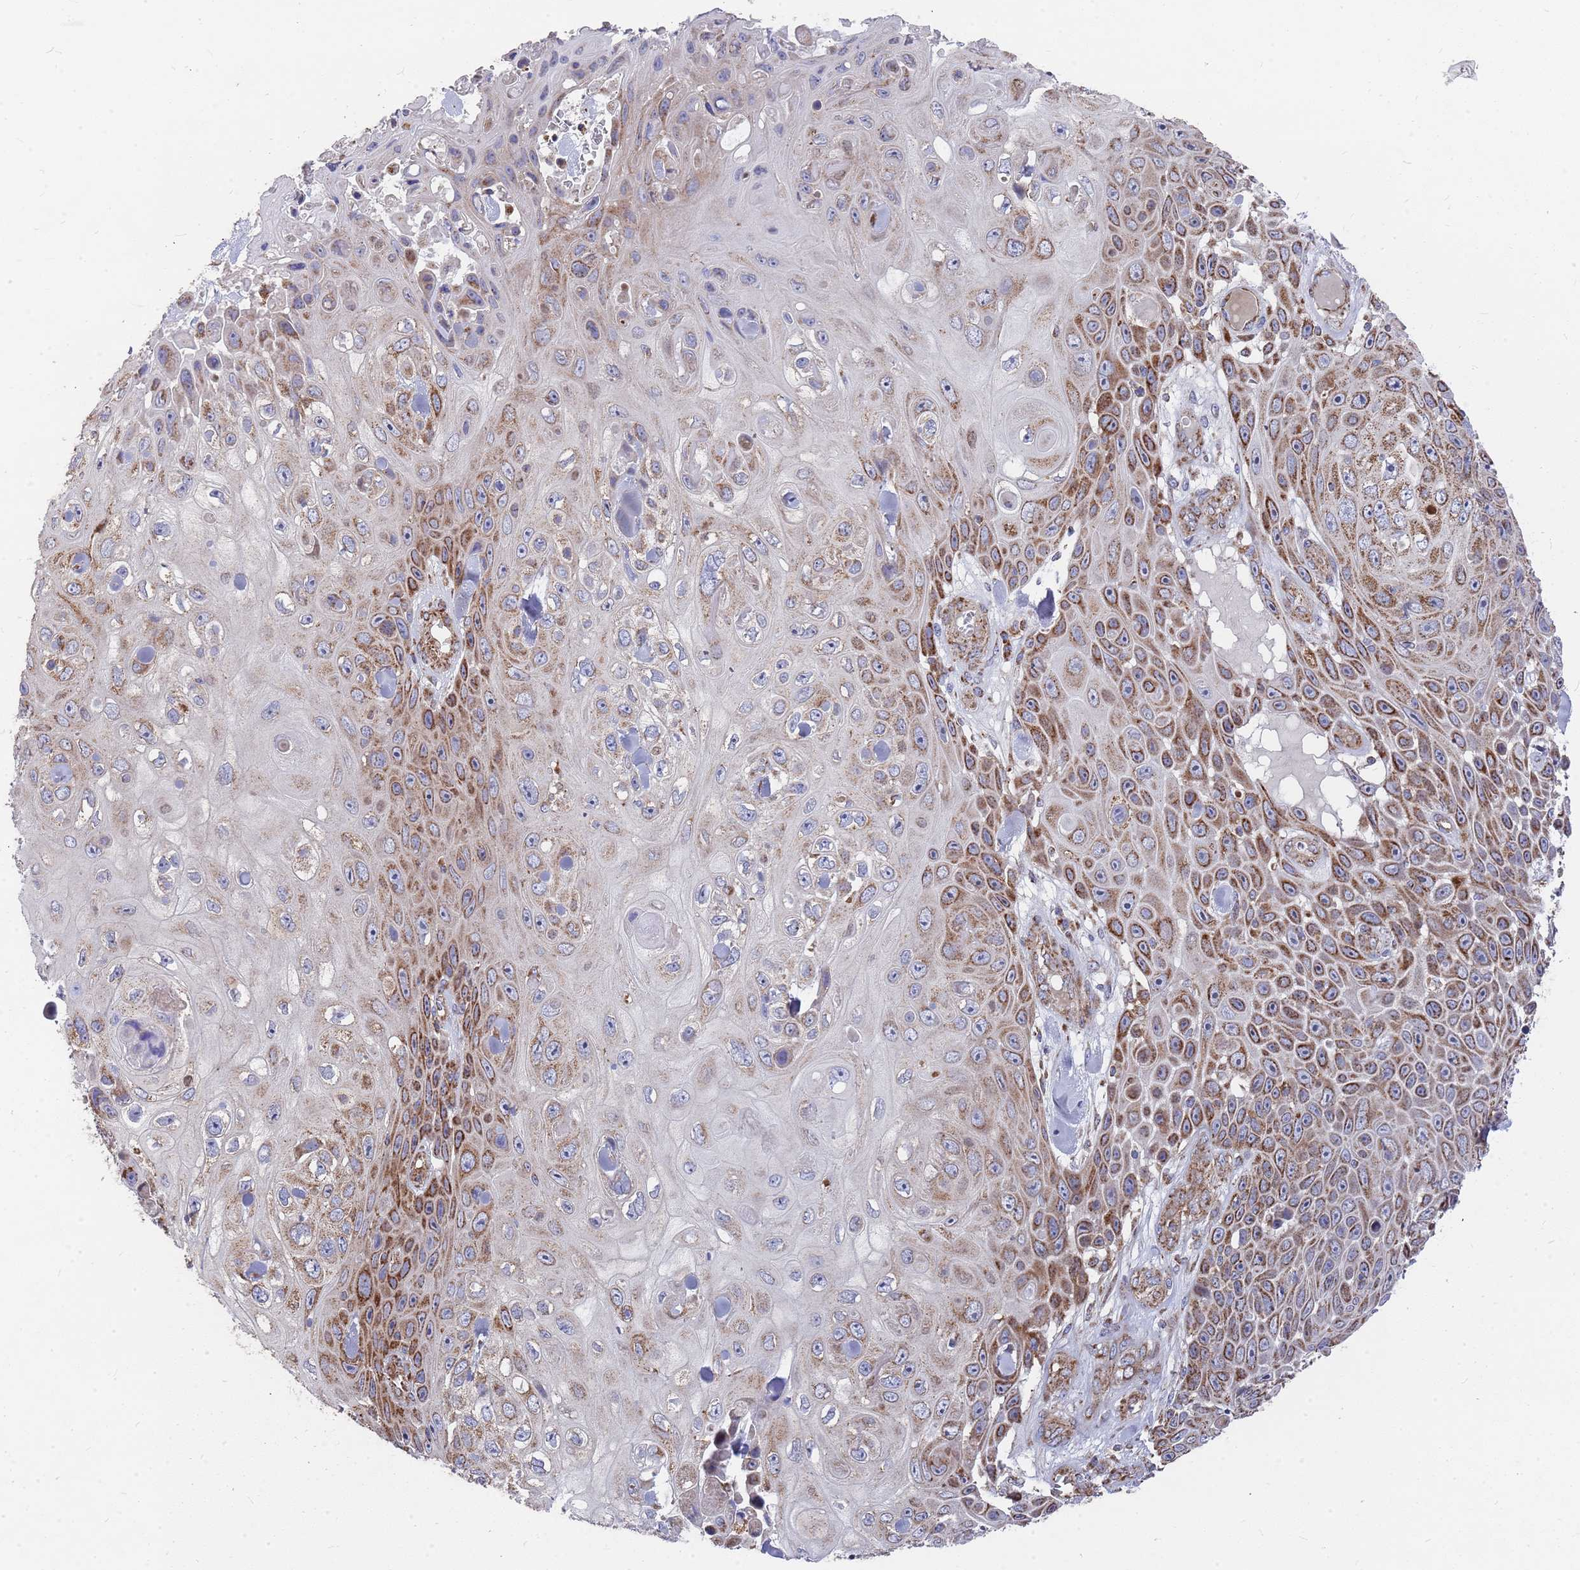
{"staining": {"intensity": "moderate", "quantity": "25%-75%", "location": "cytoplasmic/membranous"}, "tissue": "skin cancer", "cell_type": "Tumor cells", "image_type": "cancer", "snomed": [{"axis": "morphology", "description": "Squamous cell carcinoma, NOS"}, {"axis": "topography", "description": "Skin"}], "caption": "Immunohistochemical staining of human skin cancer (squamous cell carcinoma) exhibits medium levels of moderate cytoplasmic/membranous protein expression in about 25%-75% of tumor cells. (brown staining indicates protein expression, while blue staining denotes nuclei).", "gene": "WDFY3", "patient": {"sex": "male", "age": 82}}